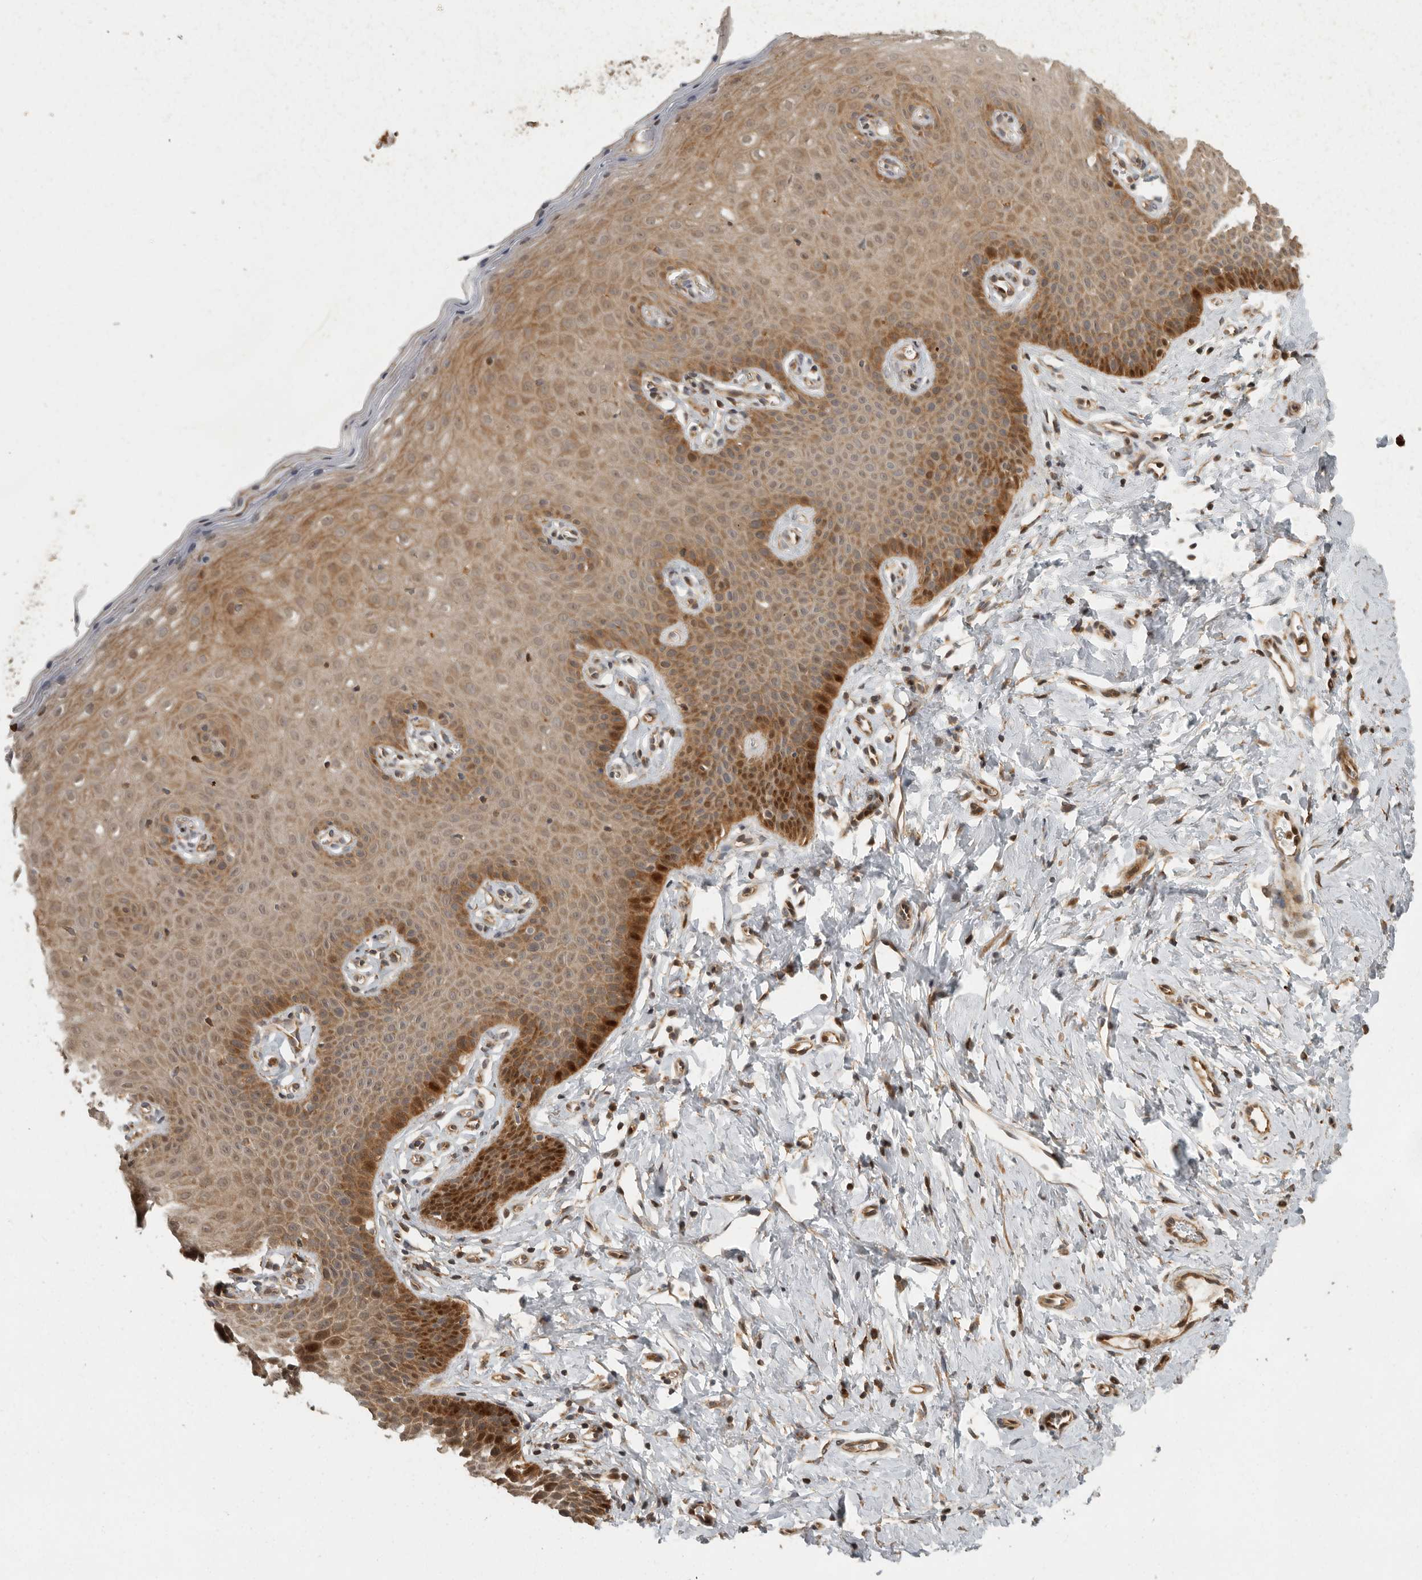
{"staining": {"intensity": "moderate", "quantity": ">75%", "location": "cytoplasmic/membranous,nuclear"}, "tissue": "cervix", "cell_type": "Glandular cells", "image_type": "normal", "snomed": [{"axis": "morphology", "description": "Normal tissue, NOS"}, {"axis": "topography", "description": "Cervix"}], "caption": "This micrograph reveals benign cervix stained with IHC to label a protein in brown. The cytoplasmic/membranous,nuclear of glandular cells show moderate positivity for the protein. Nuclei are counter-stained blue.", "gene": "SWT1", "patient": {"sex": "female", "age": 36}}